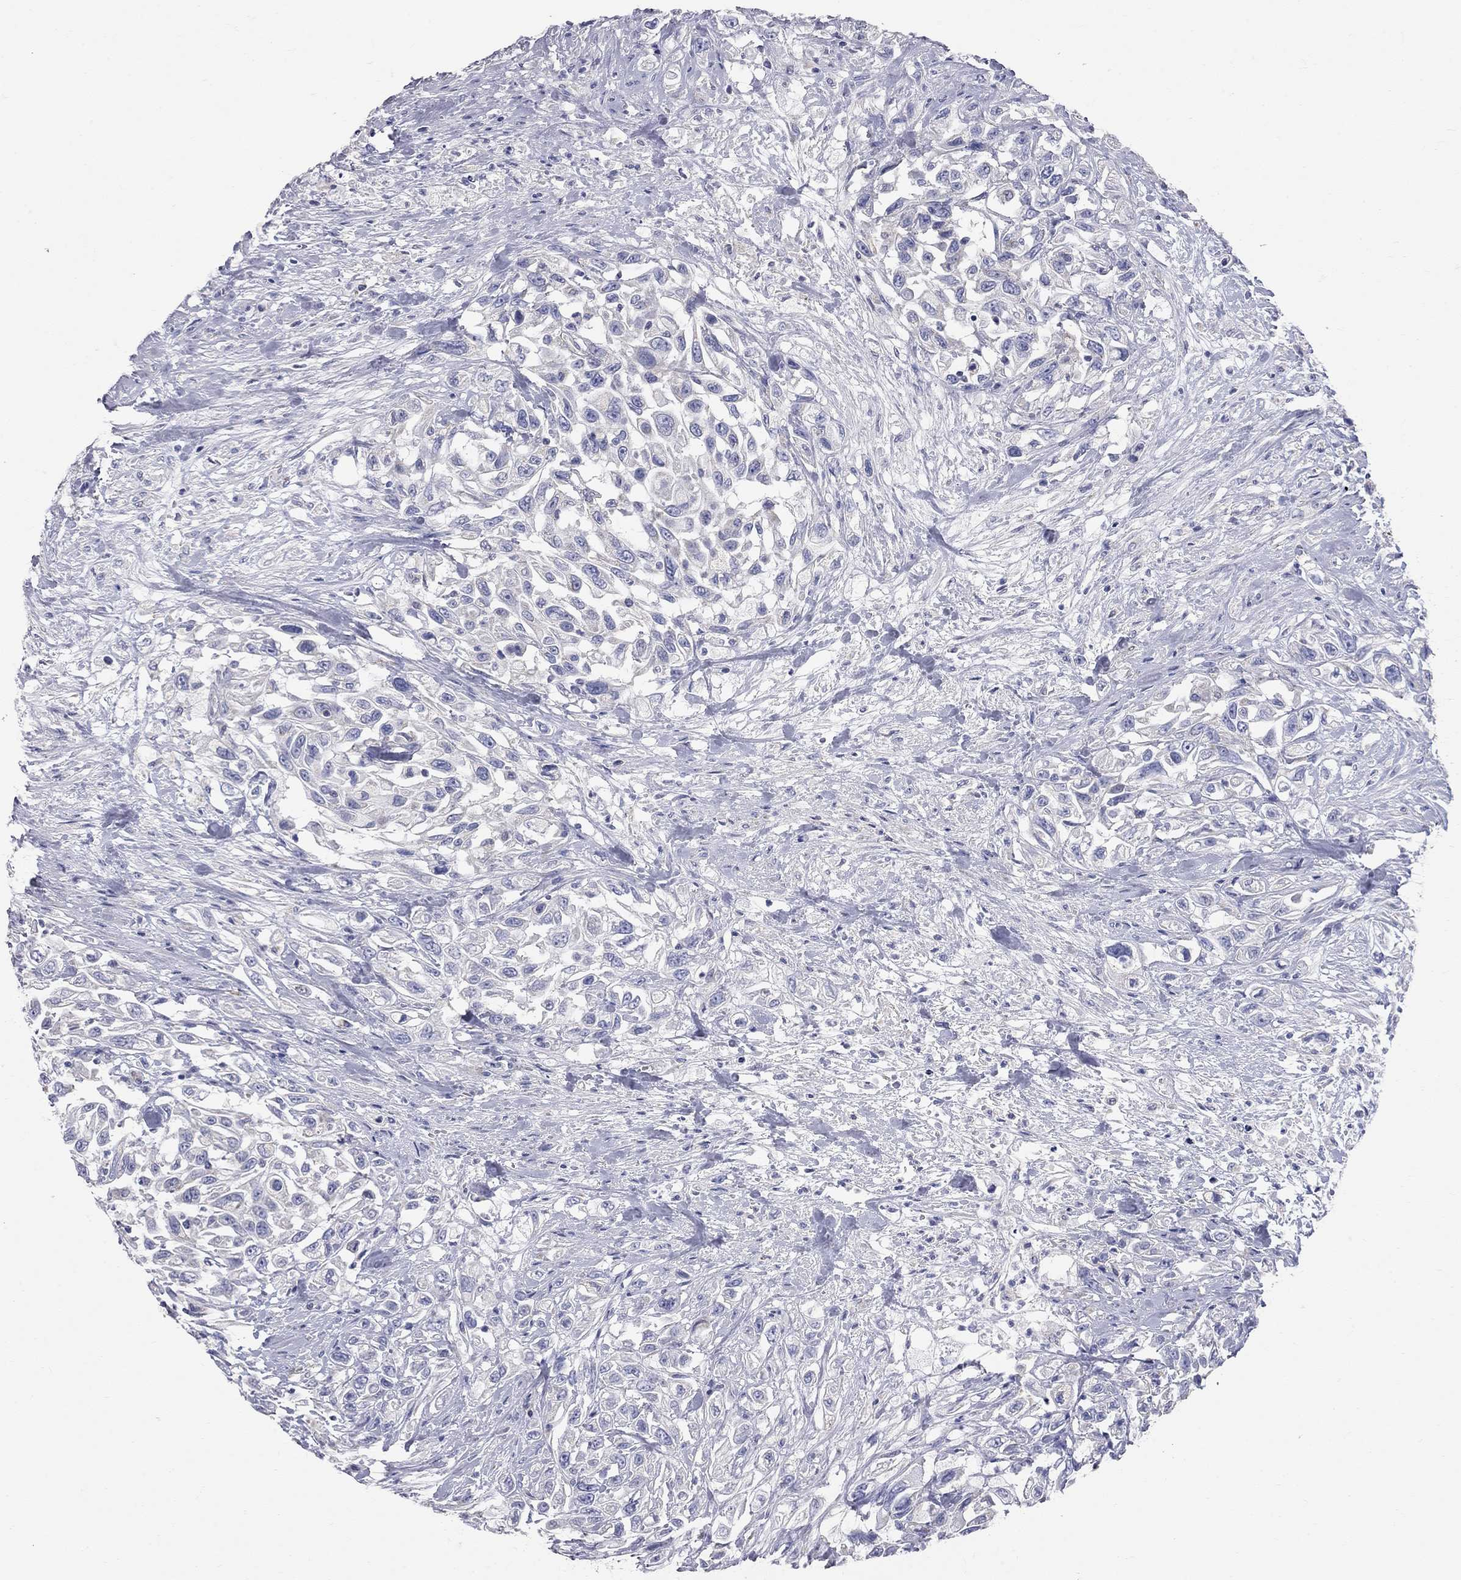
{"staining": {"intensity": "negative", "quantity": "none", "location": "none"}, "tissue": "urothelial cancer", "cell_type": "Tumor cells", "image_type": "cancer", "snomed": [{"axis": "morphology", "description": "Urothelial carcinoma, High grade"}, {"axis": "topography", "description": "Urinary bladder"}], "caption": "High power microscopy histopathology image of an immunohistochemistry (IHC) photomicrograph of high-grade urothelial carcinoma, revealing no significant expression in tumor cells. The staining was performed using DAB (3,3'-diaminobenzidine) to visualize the protein expression in brown, while the nuclei were stained in blue with hematoxylin (Magnification: 20x).", "gene": "CFAP161", "patient": {"sex": "female", "age": 56}}